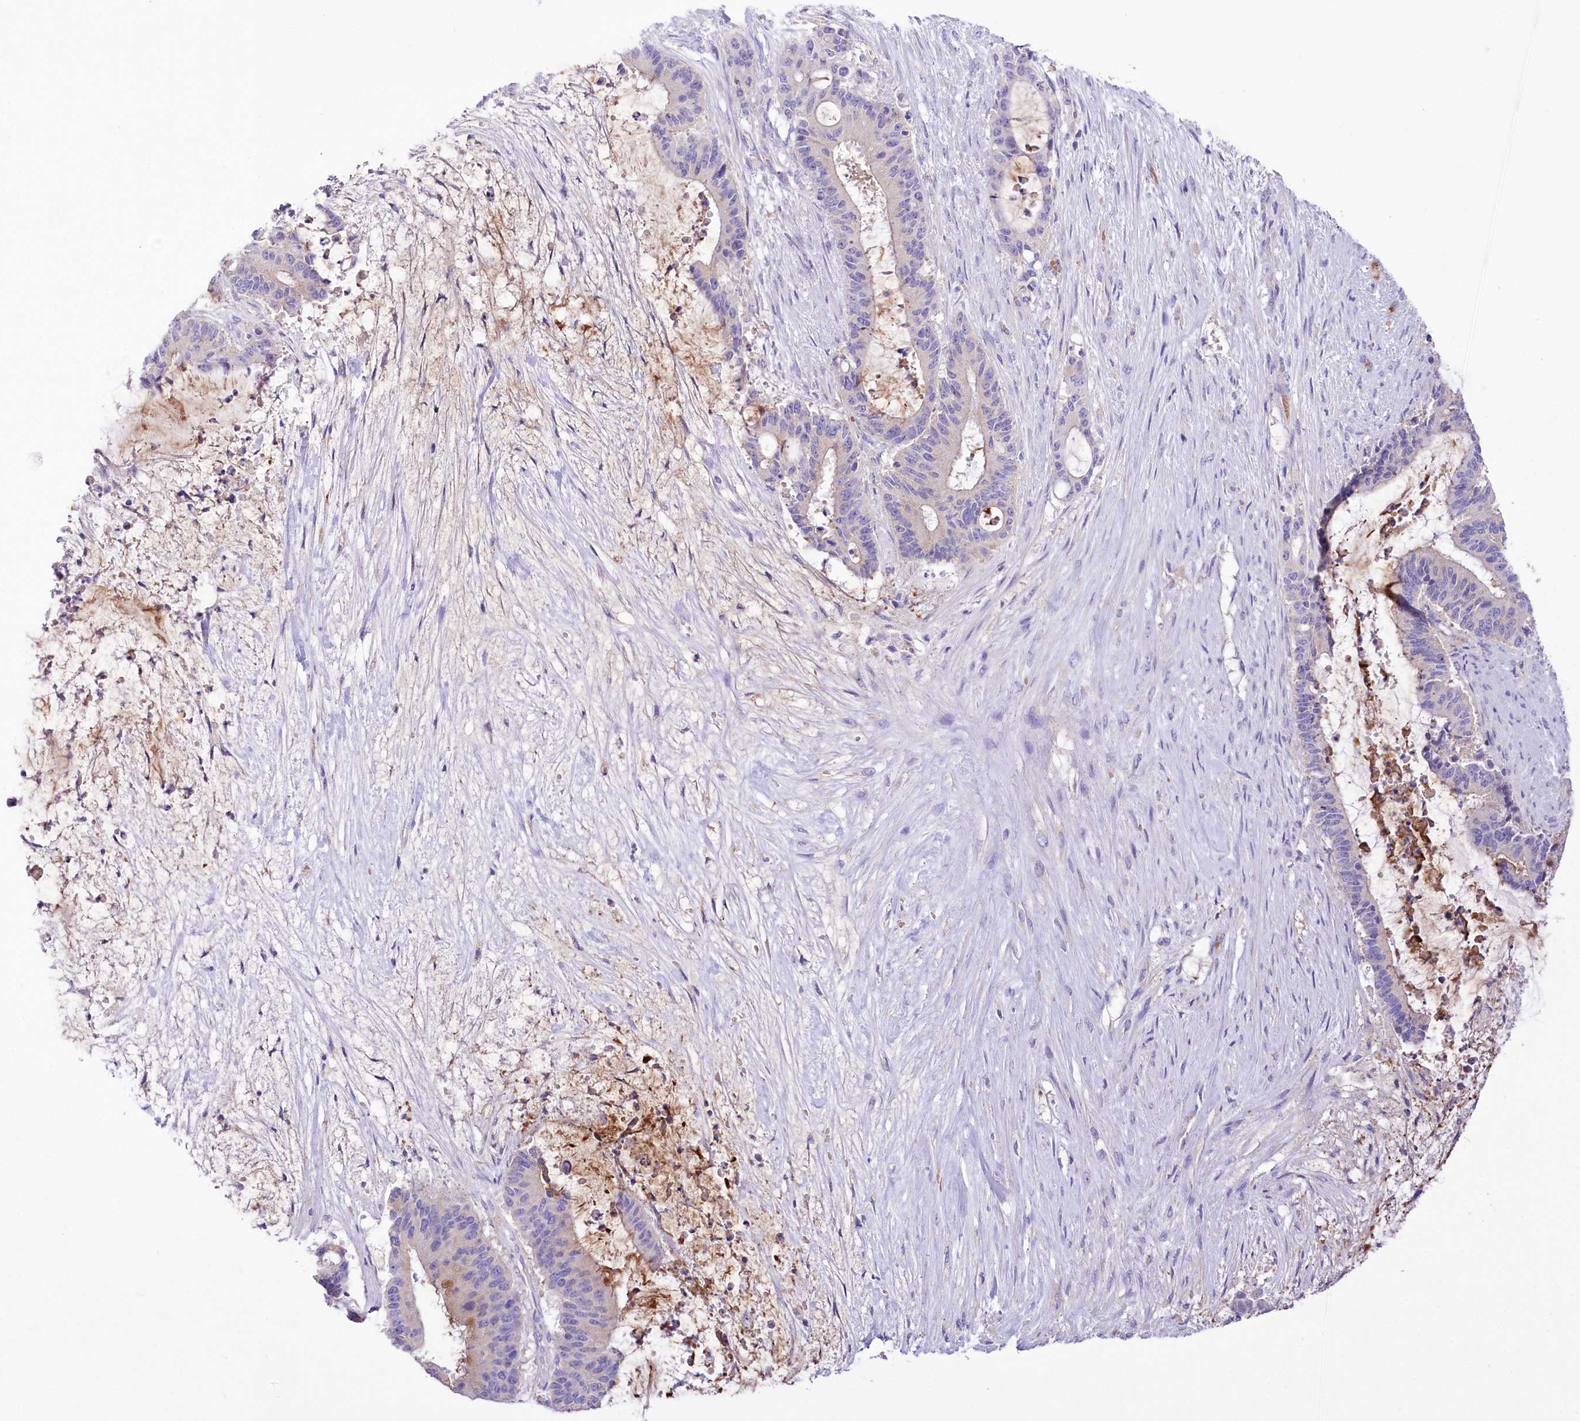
{"staining": {"intensity": "negative", "quantity": "none", "location": "none"}, "tissue": "liver cancer", "cell_type": "Tumor cells", "image_type": "cancer", "snomed": [{"axis": "morphology", "description": "Normal tissue, NOS"}, {"axis": "morphology", "description": "Cholangiocarcinoma"}, {"axis": "topography", "description": "Liver"}, {"axis": "topography", "description": "Peripheral nerve tissue"}], "caption": "Cholangiocarcinoma (liver) was stained to show a protein in brown. There is no significant positivity in tumor cells.", "gene": "PRSS53", "patient": {"sex": "female", "age": 73}}